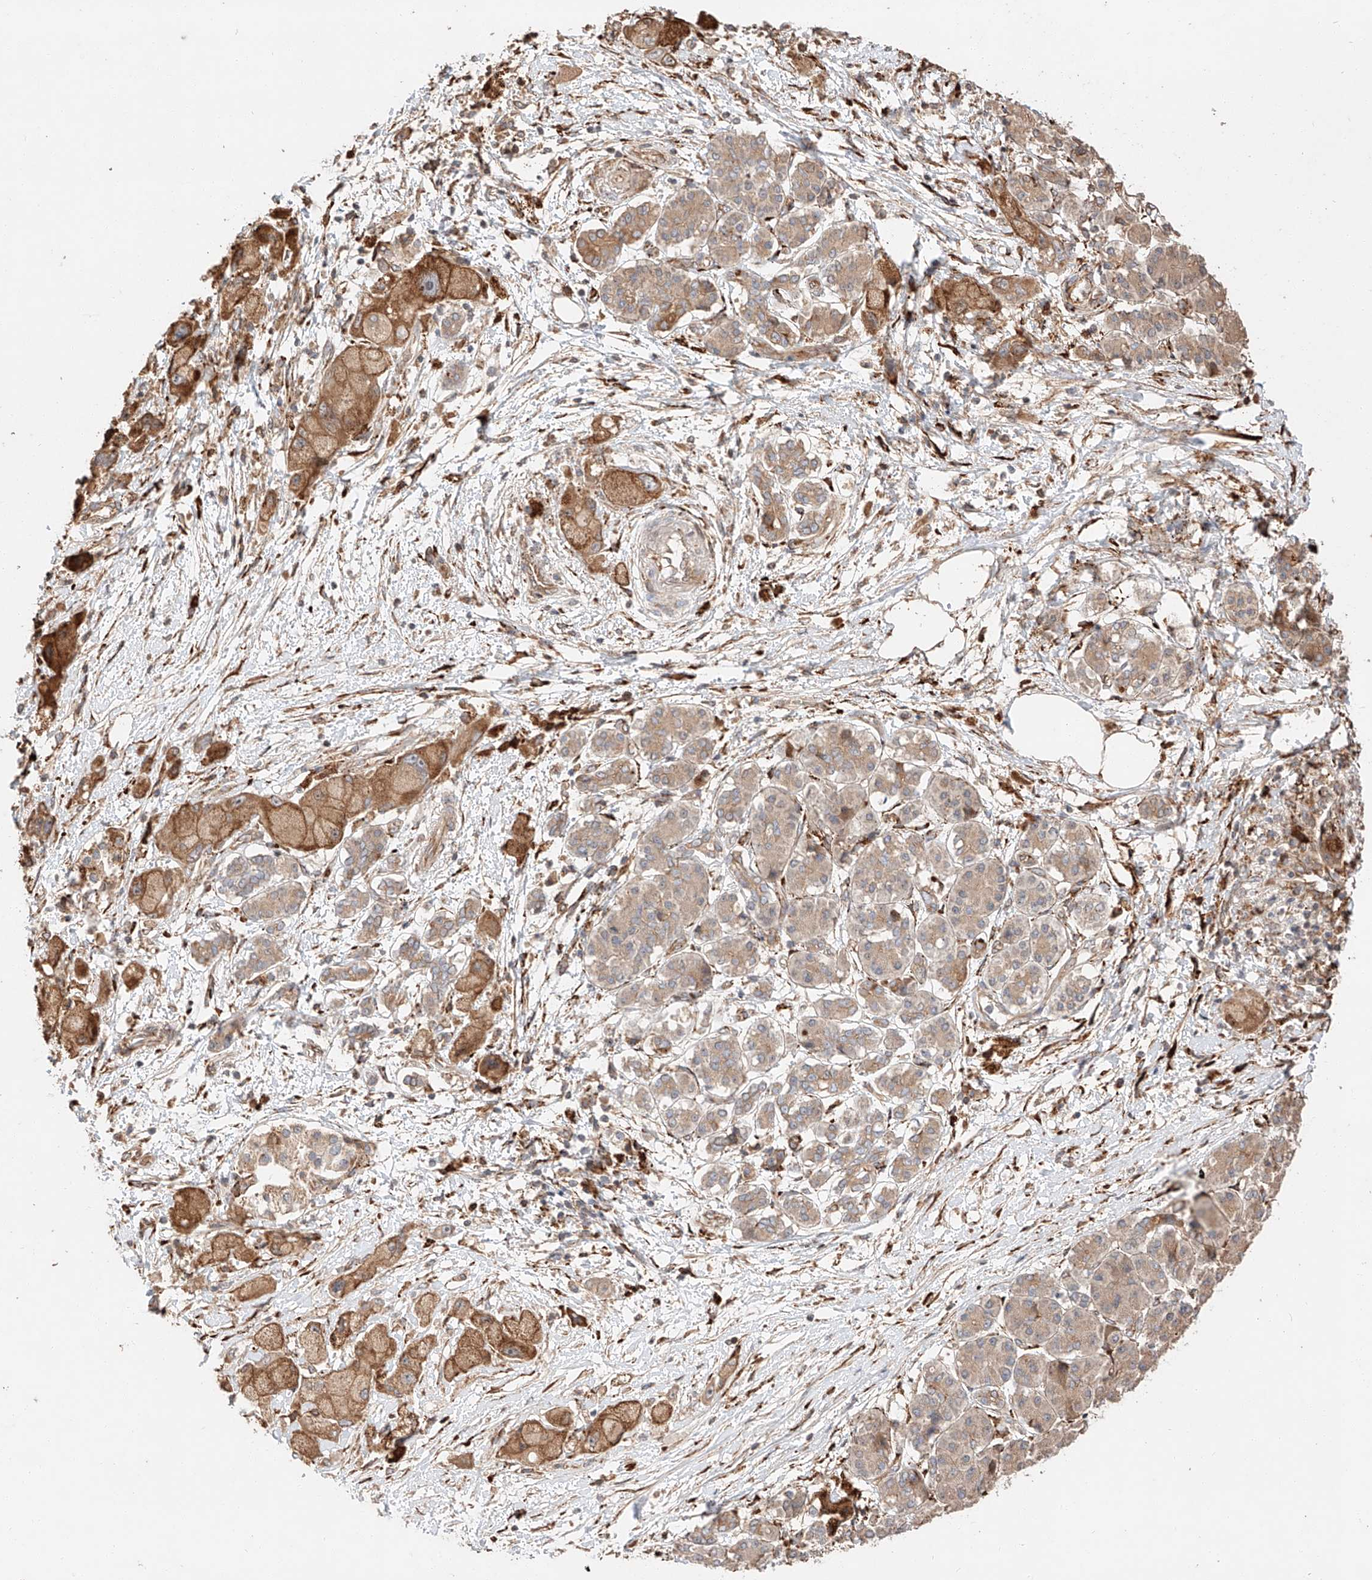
{"staining": {"intensity": "moderate", "quantity": ">75%", "location": "cytoplasmic/membranous"}, "tissue": "pancreatic cancer", "cell_type": "Tumor cells", "image_type": "cancer", "snomed": [{"axis": "morphology", "description": "Normal tissue, NOS"}, {"axis": "morphology", "description": "Adenocarcinoma, NOS"}, {"axis": "topography", "description": "Pancreas"}], "caption": "A brown stain shows moderate cytoplasmic/membranous positivity of a protein in human pancreatic adenocarcinoma tumor cells.", "gene": "ZNF84", "patient": {"sex": "female", "age": 68}}